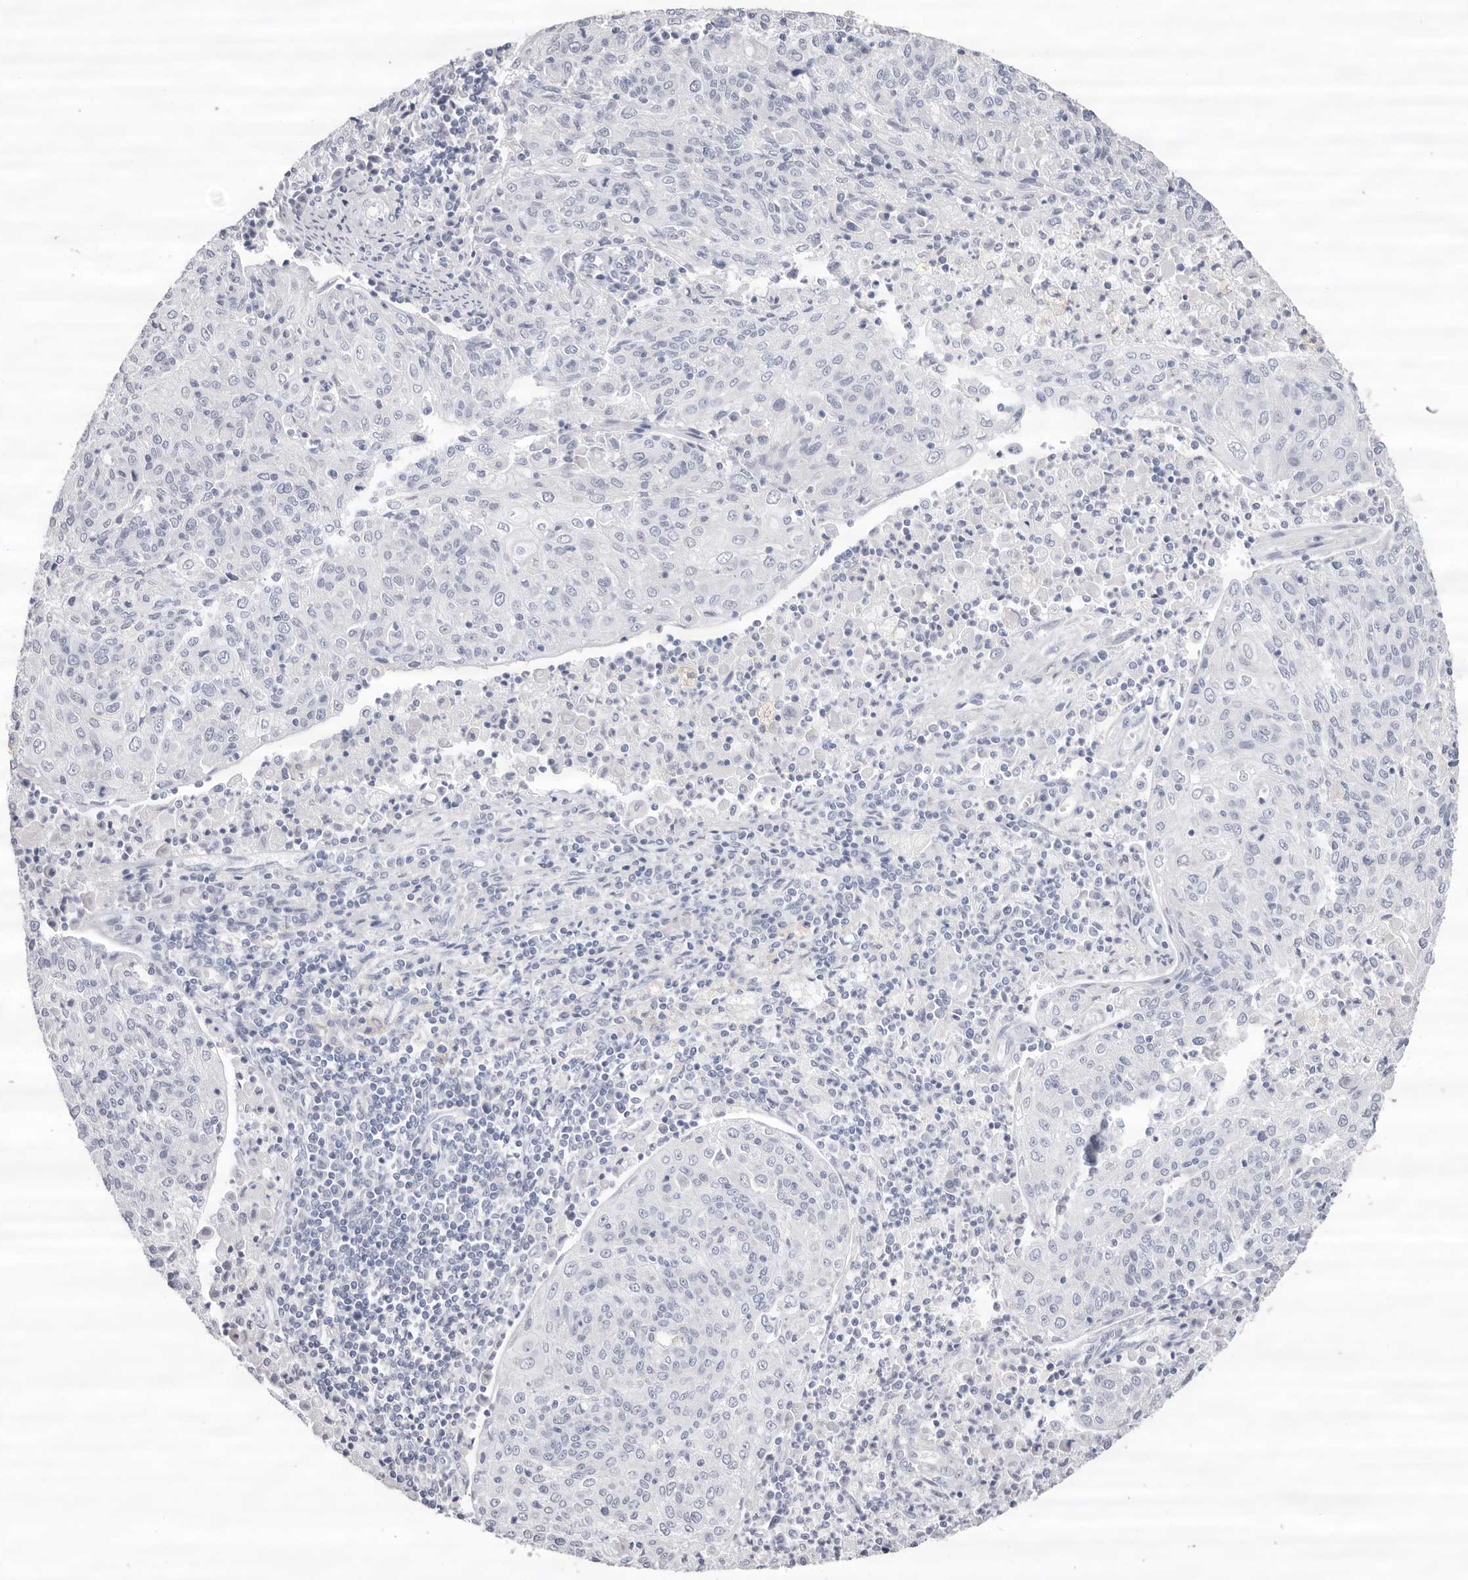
{"staining": {"intensity": "negative", "quantity": "none", "location": "none"}, "tissue": "cervical cancer", "cell_type": "Tumor cells", "image_type": "cancer", "snomed": [{"axis": "morphology", "description": "Squamous cell carcinoma, NOS"}, {"axis": "topography", "description": "Cervix"}], "caption": "IHC histopathology image of neoplastic tissue: cervical cancer (squamous cell carcinoma) stained with DAB (3,3'-diaminobenzidine) shows no significant protein staining in tumor cells.", "gene": "LPO", "patient": {"sex": "female", "age": 48}}